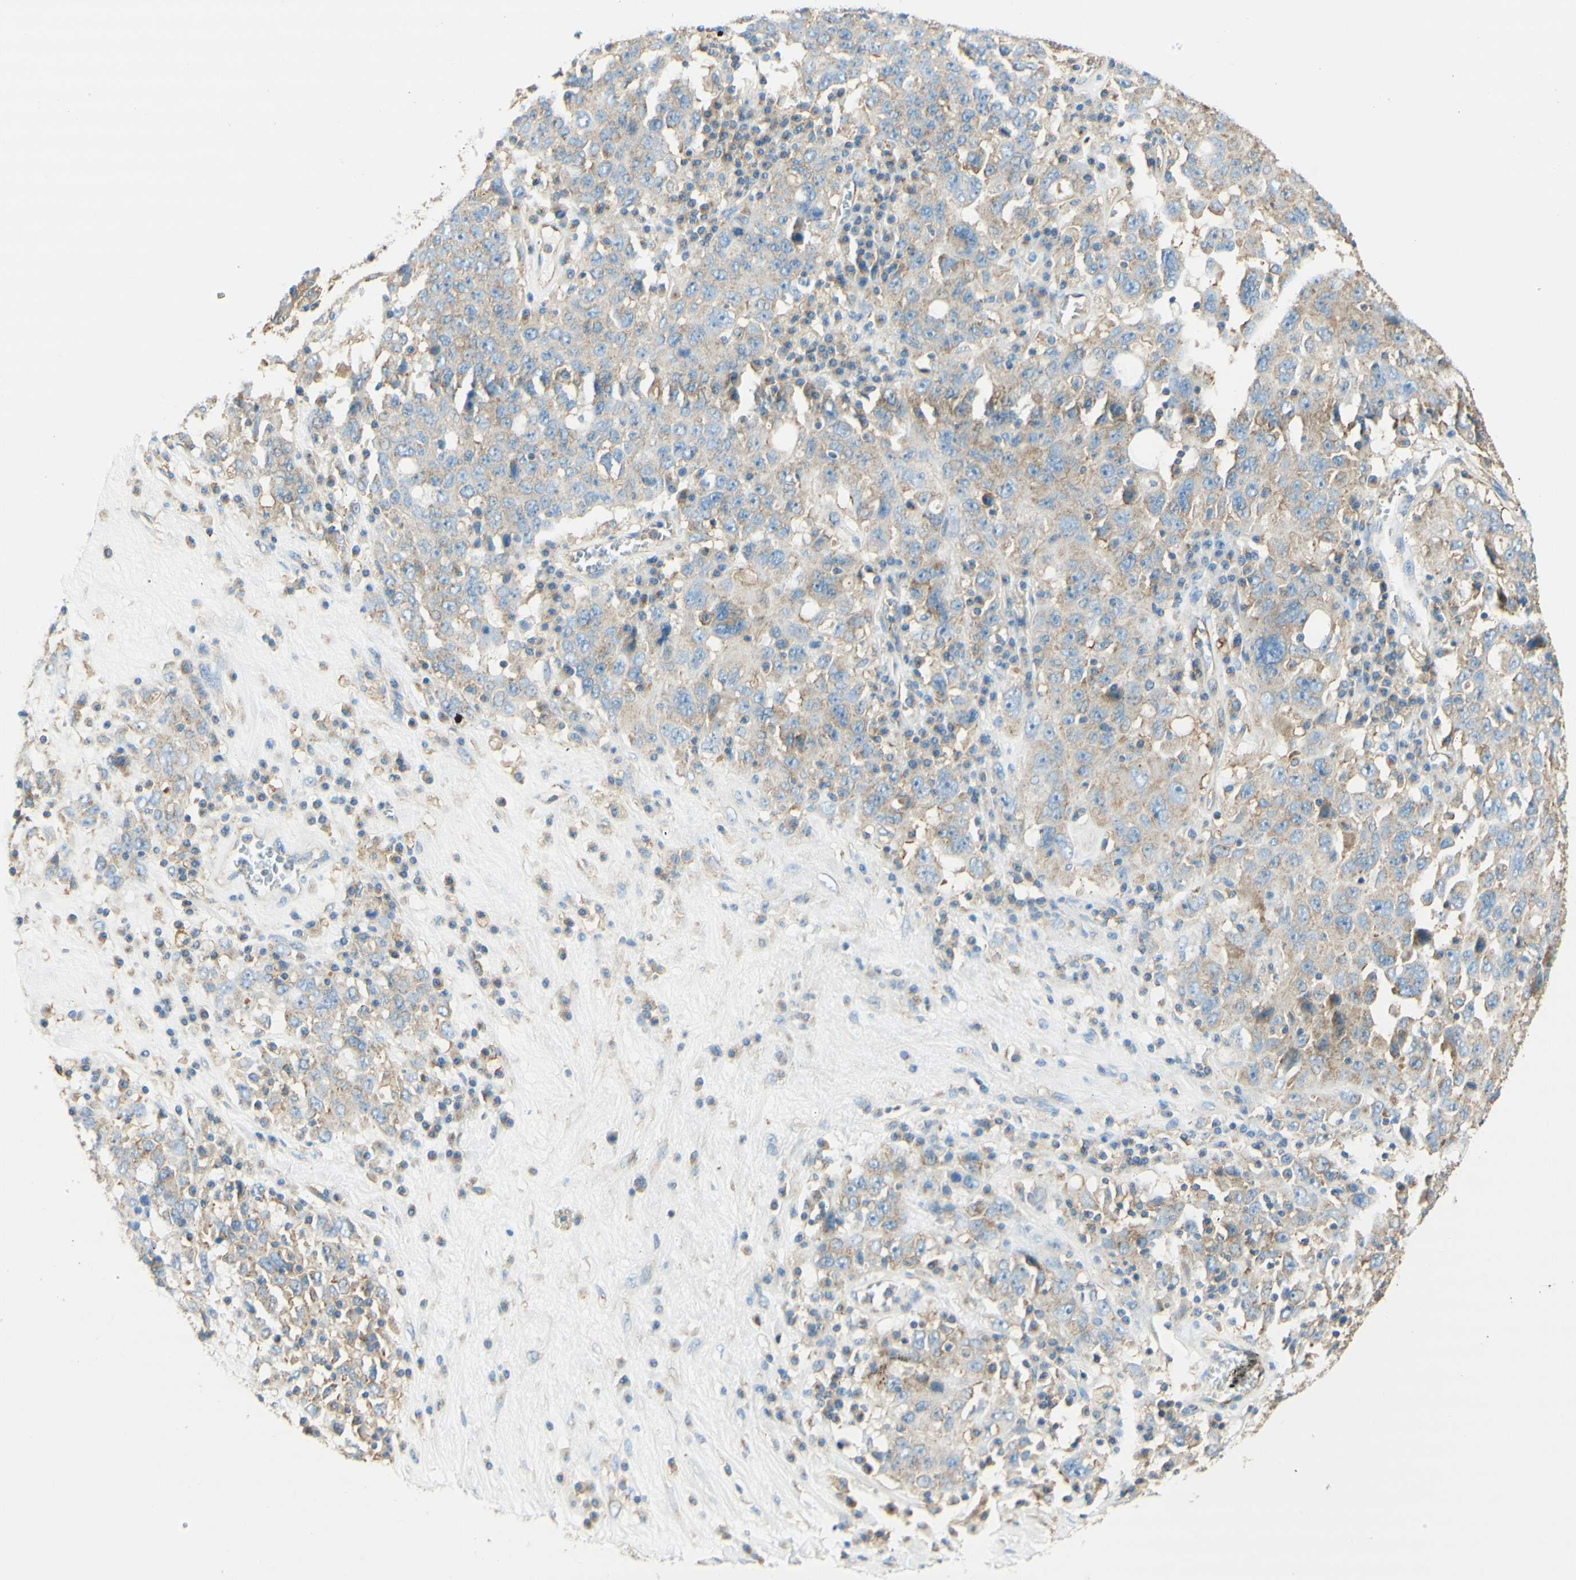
{"staining": {"intensity": "weak", "quantity": "25%-75%", "location": "cytoplasmic/membranous"}, "tissue": "ovarian cancer", "cell_type": "Tumor cells", "image_type": "cancer", "snomed": [{"axis": "morphology", "description": "Carcinoma, endometroid"}, {"axis": "topography", "description": "Ovary"}], "caption": "Protein expression analysis of ovarian cancer (endometroid carcinoma) shows weak cytoplasmic/membranous positivity in about 25%-75% of tumor cells.", "gene": "CLTC", "patient": {"sex": "female", "age": 62}}